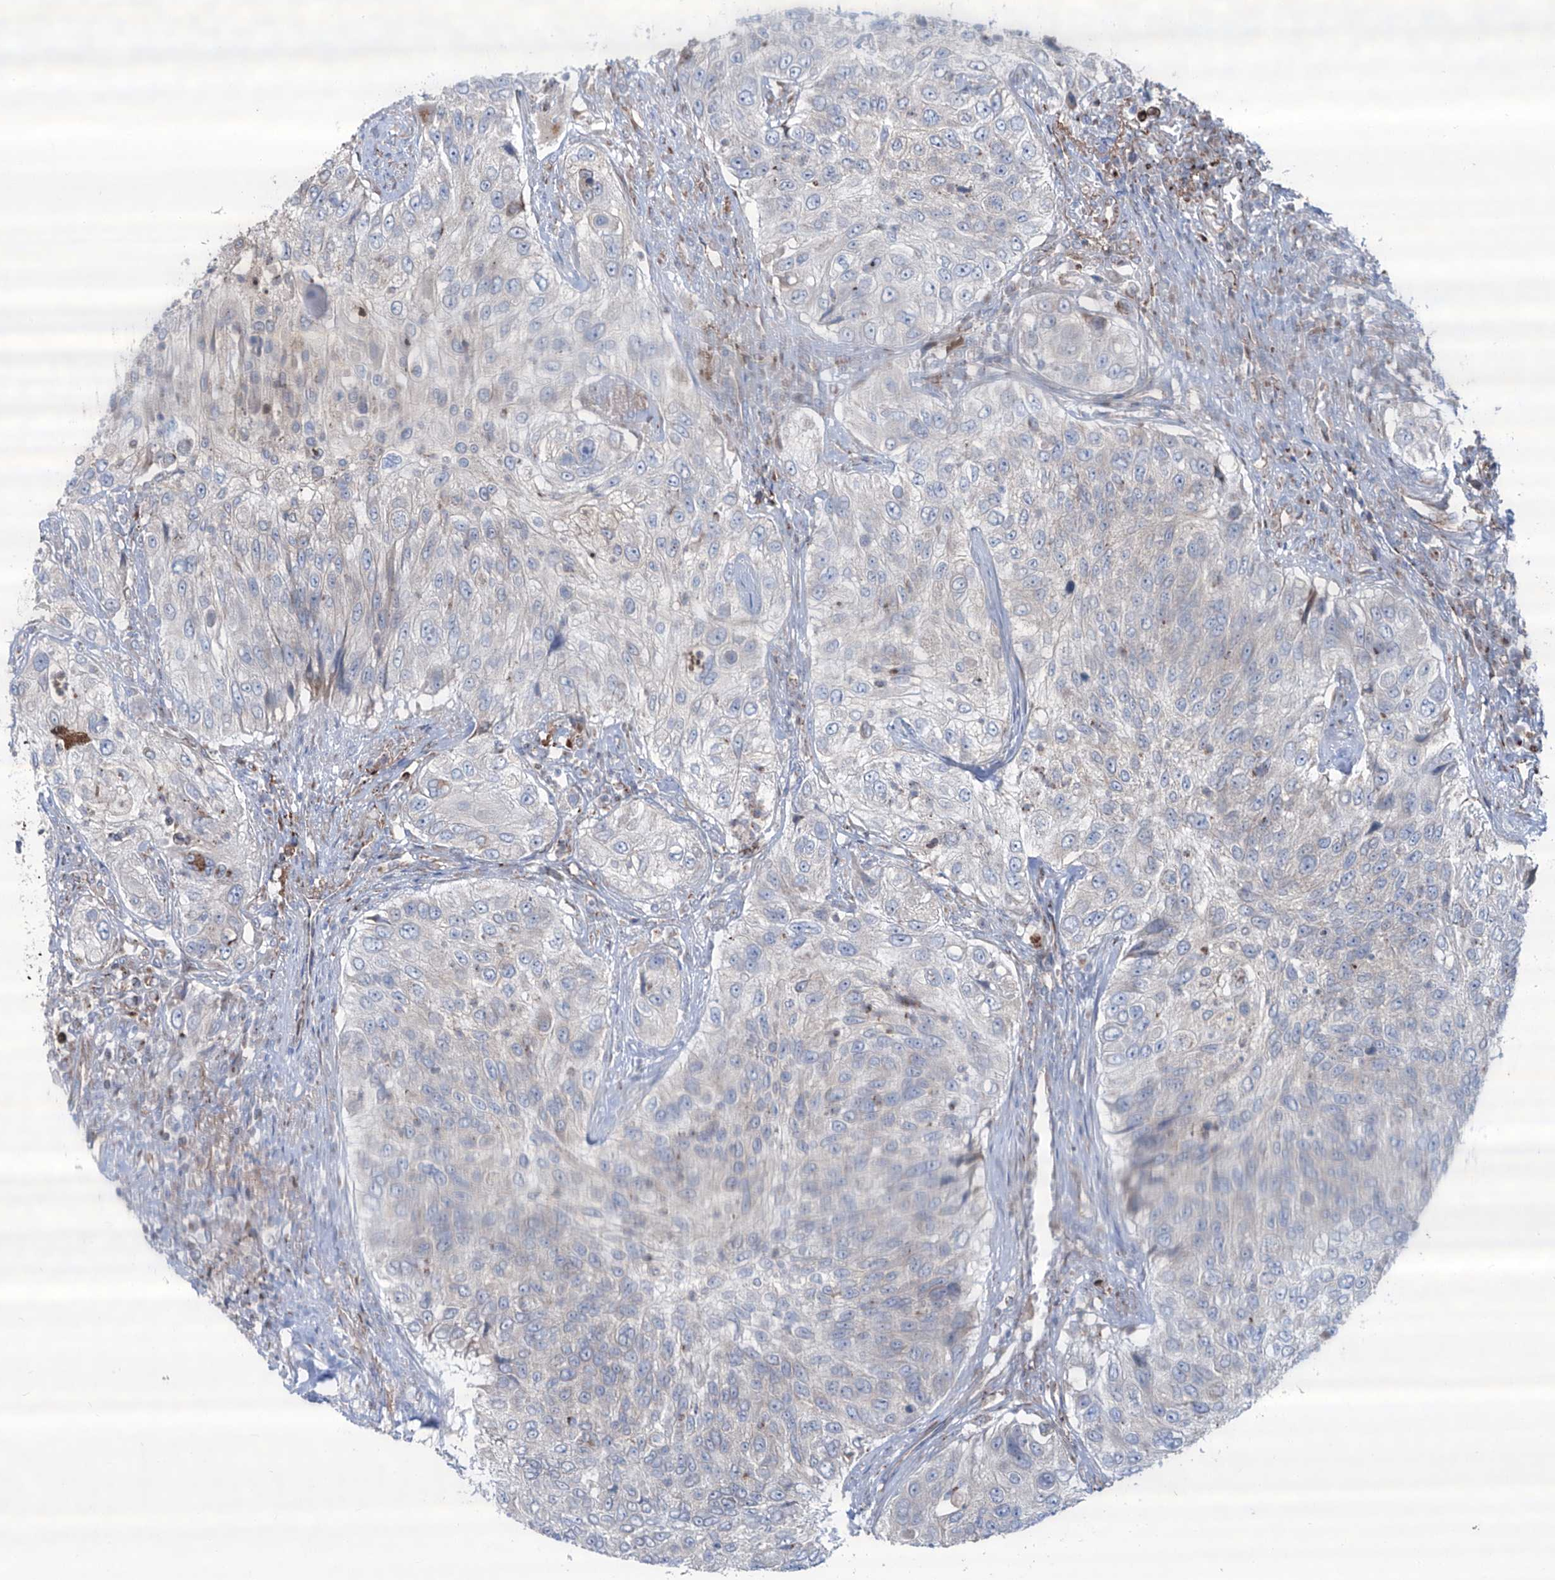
{"staining": {"intensity": "negative", "quantity": "none", "location": "none"}, "tissue": "urothelial cancer", "cell_type": "Tumor cells", "image_type": "cancer", "snomed": [{"axis": "morphology", "description": "Urothelial carcinoma, High grade"}, {"axis": "topography", "description": "Urinary bladder"}], "caption": "IHC micrograph of neoplastic tissue: human urothelial carcinoma (high-grade) stained with DAB shows no significant protein staining in tumor cells.", "gene": "CDH5", "patient": {"sex": "female", "age": 60}}